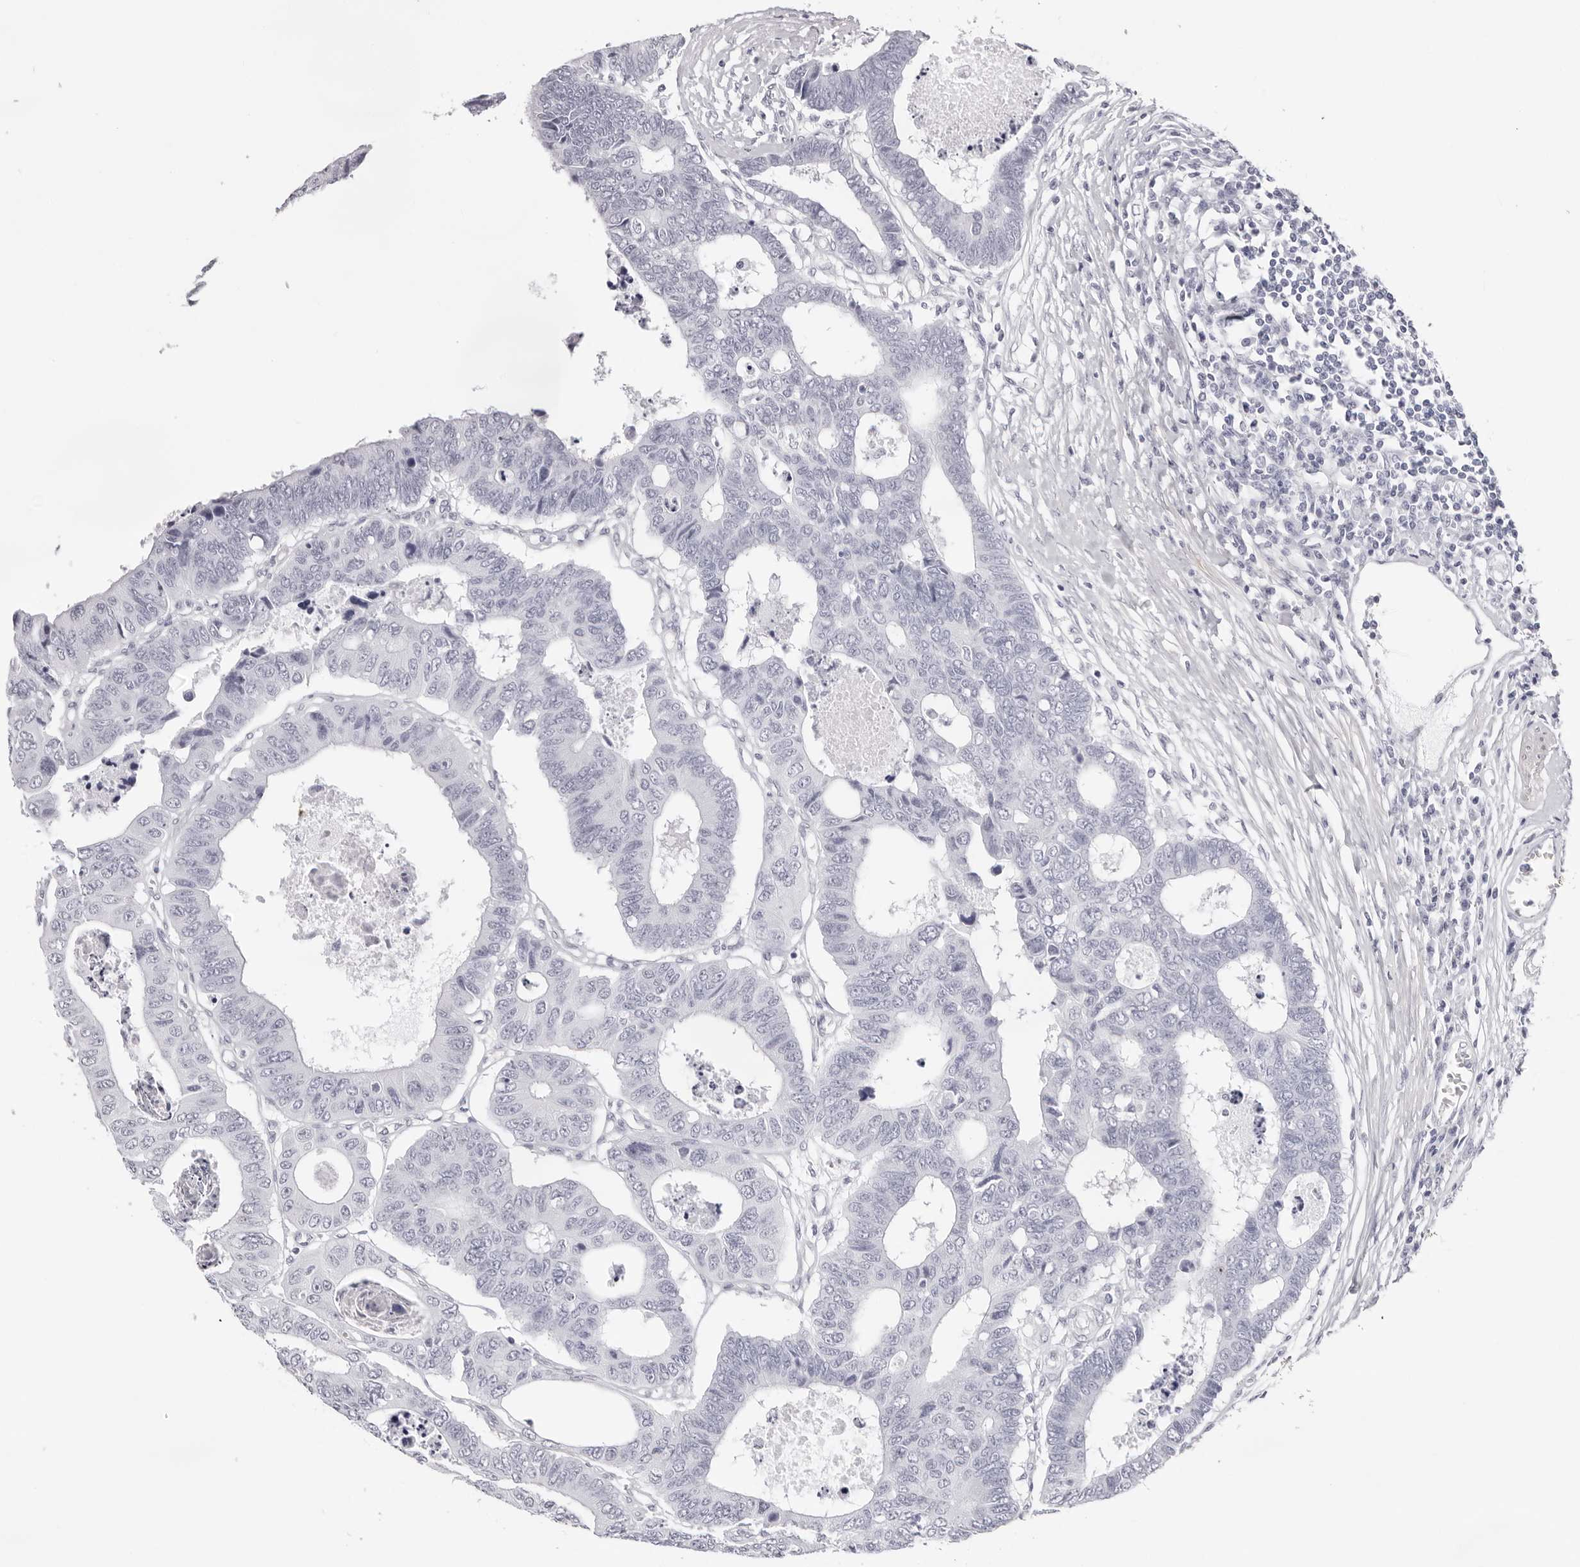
{"staining": {"intensity": "negative", "quantity": "none", "location": "none"}, "tissue": "colorectal cancer", "cell_type": "Tumor cells", "image_type": "cancer", "snomed": [{"axis": "morphology", "description": "Adenocarcinoma, NOS"}, {"axis": "topography", "description": "Rectum"}], "caption": "The histopathology image exhibits no significant staining in tumor cells of colorectal cancer (adenocarcinoma).", "gene": "INSL3", "patient": {"sex": "male", "age": 84}}